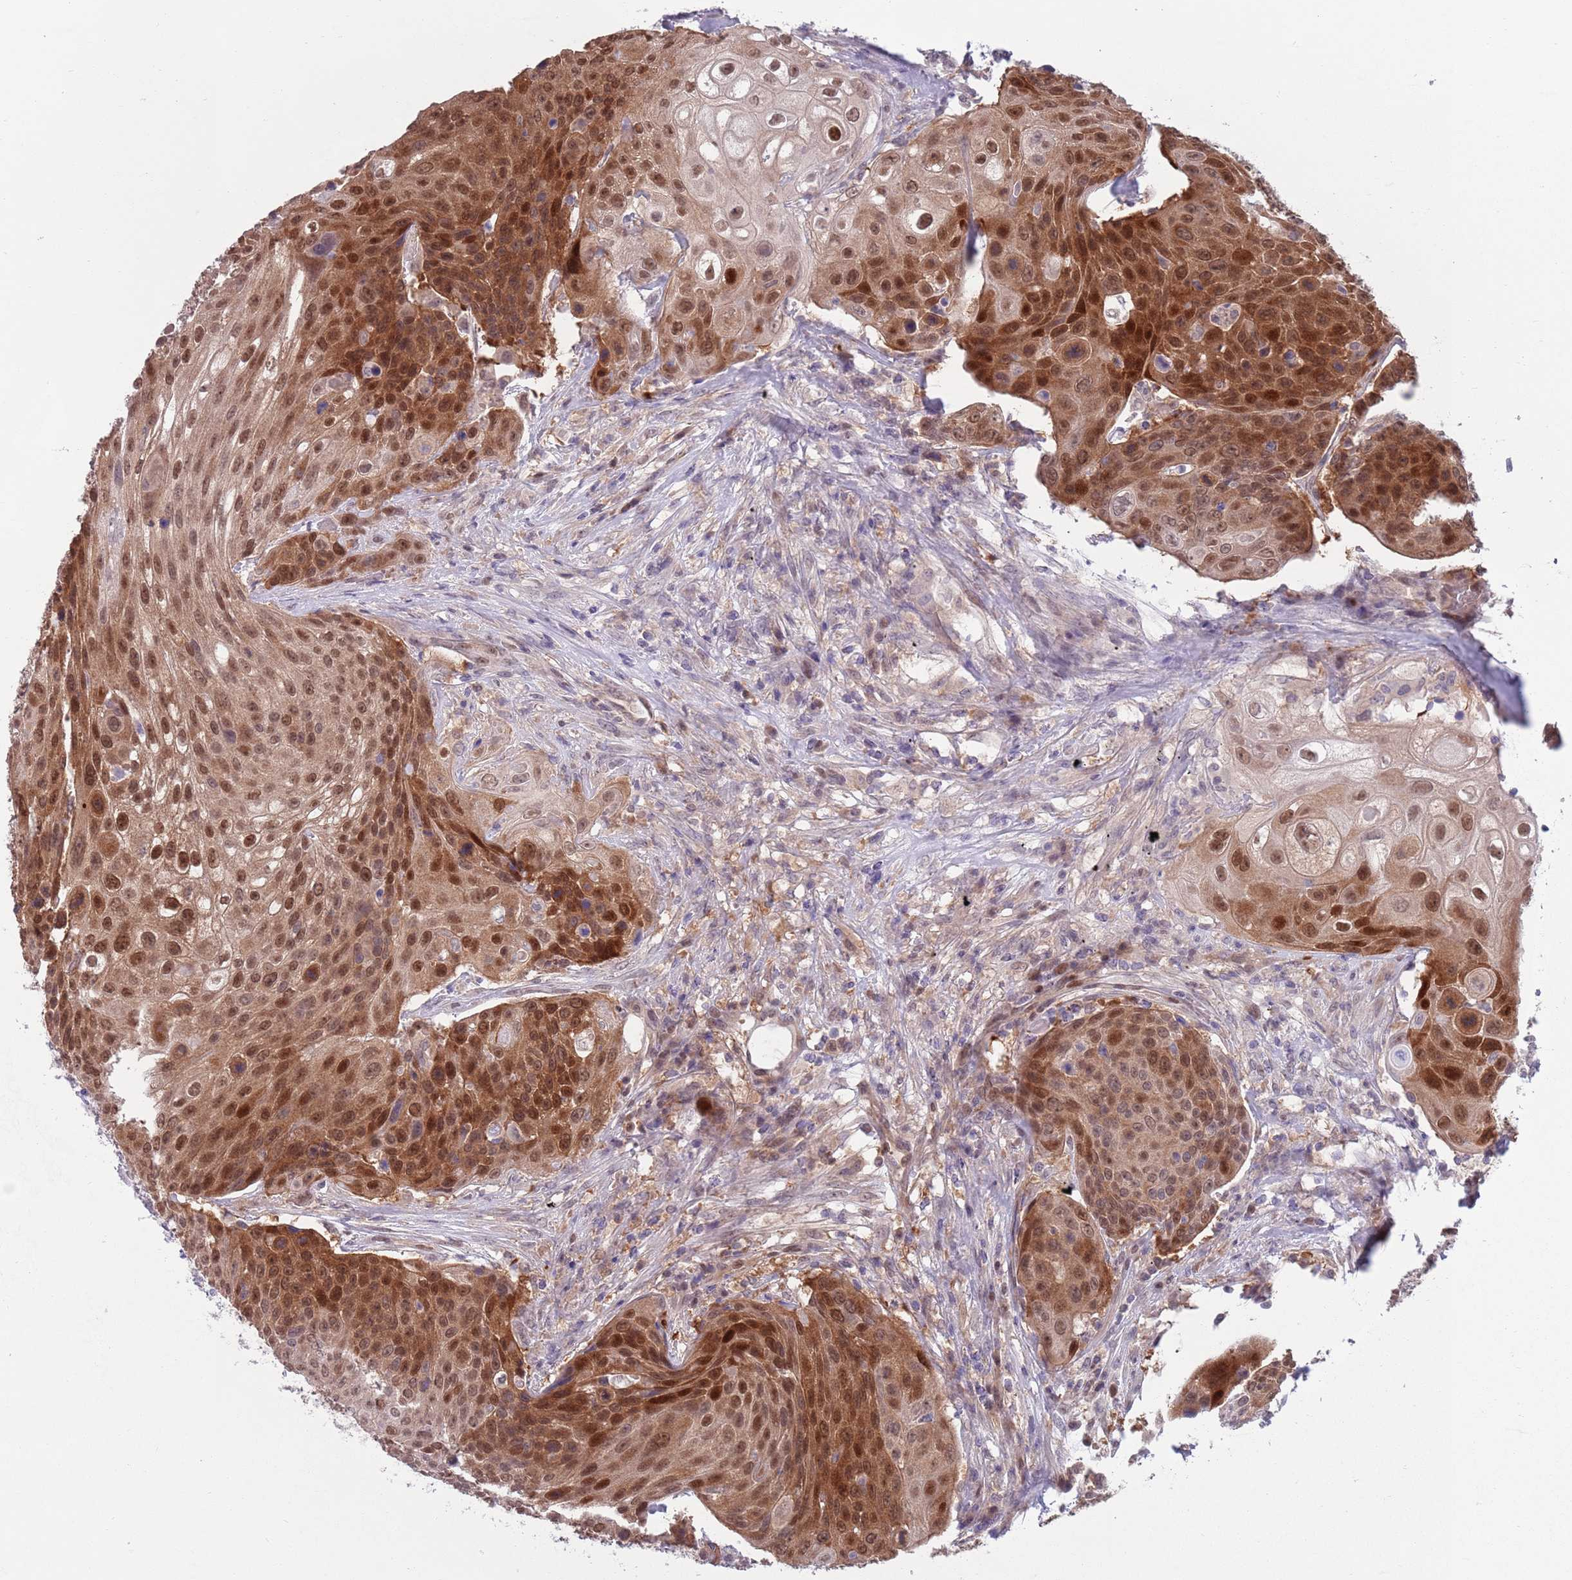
{"staining": {"intensity": "moderate", "quantity": ">75%", "location": "cytoplasmic/membranous,nuclear"}, "tissue": "urothelial cancer", "cell_type": "Tumor cells", "image_type": "cancer", "snomed": [{"axis": "morphology", "description": "Urothelial carcinoma, High grade"}, {"axis": "topography", "description": "Urinary bladder"}], "caption": "High-grade urothelial carcinoma stained with DAB IHC displays medium levels of moderate cytoplasmic/membranous and nuclear staining in approximately >75% of tumor cells. The protein of interest is shown in brown color, while the nuclei are stained blue.", "gene": "CLNS1A", "patient": {"sex": "female", "age": 70}}